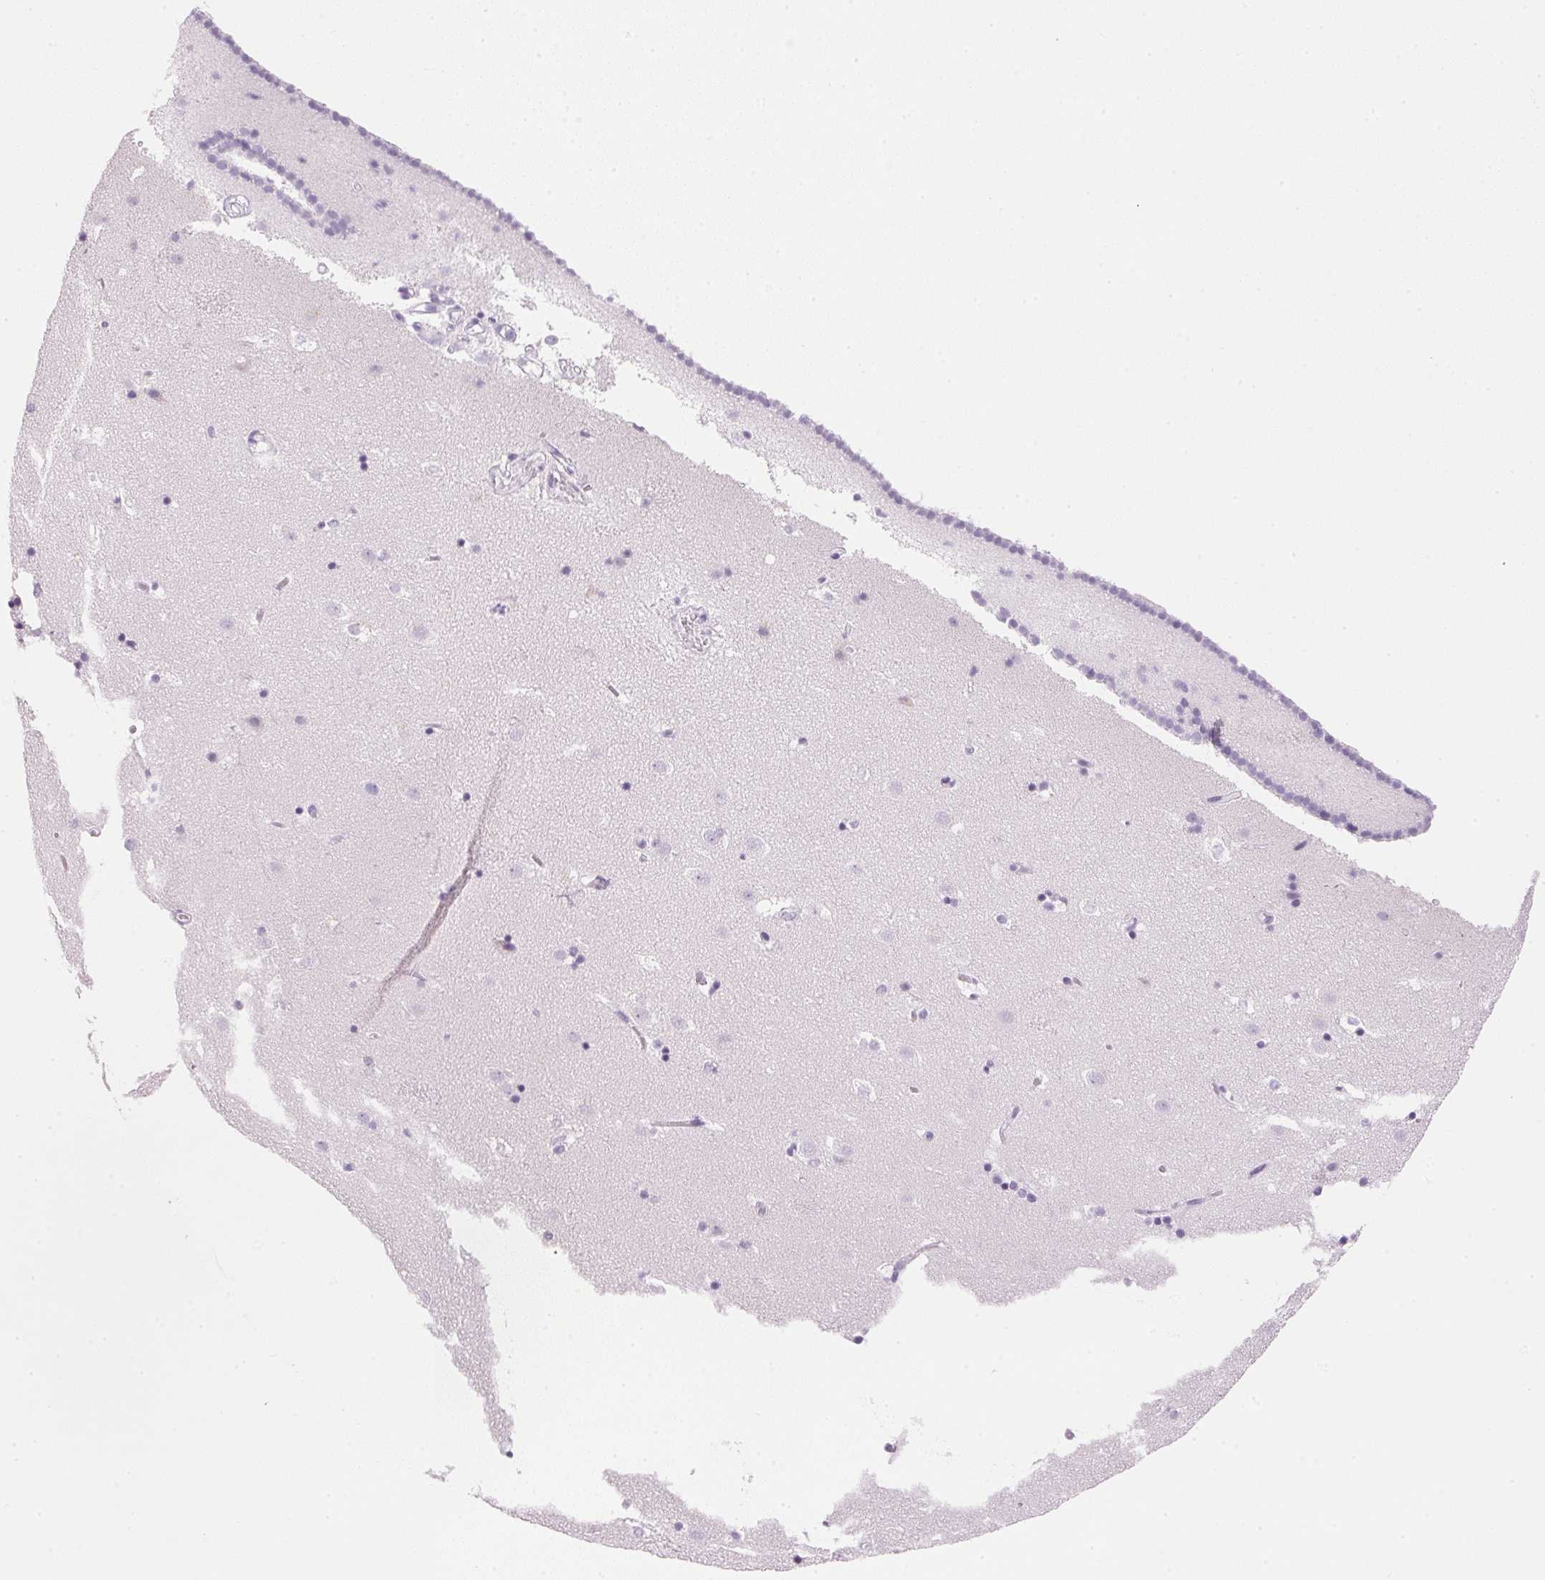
{"staining": {"intensity": "negative", "quantity": "none", "location": "none"}, "tissue": "caudate", "cell_type": "Glial cells", "image_type": "normal", "snomed": [{"axis": "morphology", "description": "Normal tissue, NOS"}, {"axis": "topography", "description": "Lateral ventricle wall"}], "caption": "IHC micrograph of unremarkable caudate: caudate stained with DAB demonstrates no significant protein expression in glial cells.", "gene": "IGFBP1", "patient": {"sex": "male", "age": 37}}